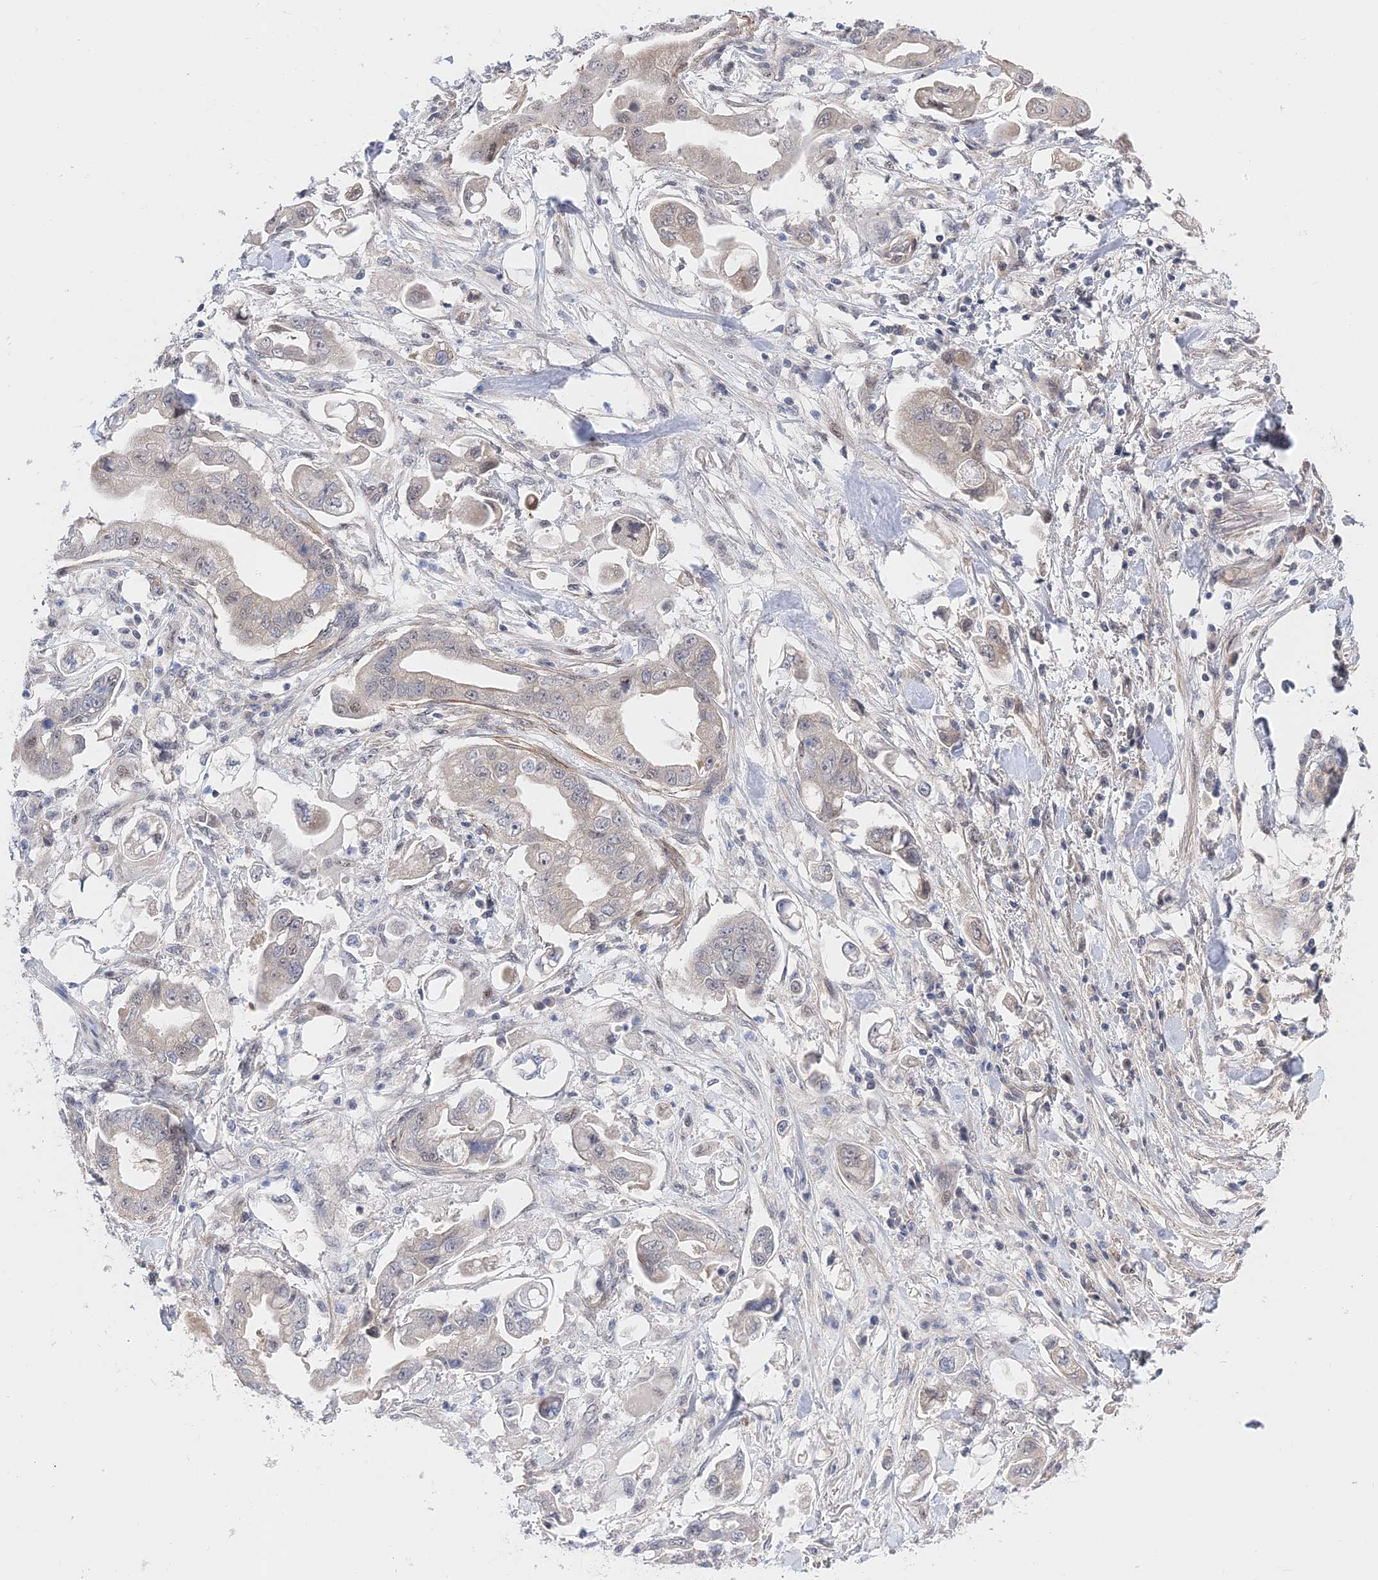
{"staining": {"intensity": "negative", "quantity": "none", "location": "none"}, "tissue": "stomach cancer", "cell_type": "Tumor cells", "image_type": "cancer", "snomed": [{"axis": "morphology", "description": "Adenocarcinoma, NOS"}, {"axis": "topography", "description": "Stomach"}], "caption": "Histopathology image shows no protein expression in tumor cells of stomach adenocarcinoma tissue.", "gene": "CFAP92", "patient": {"sex": "male", "age": 62}}